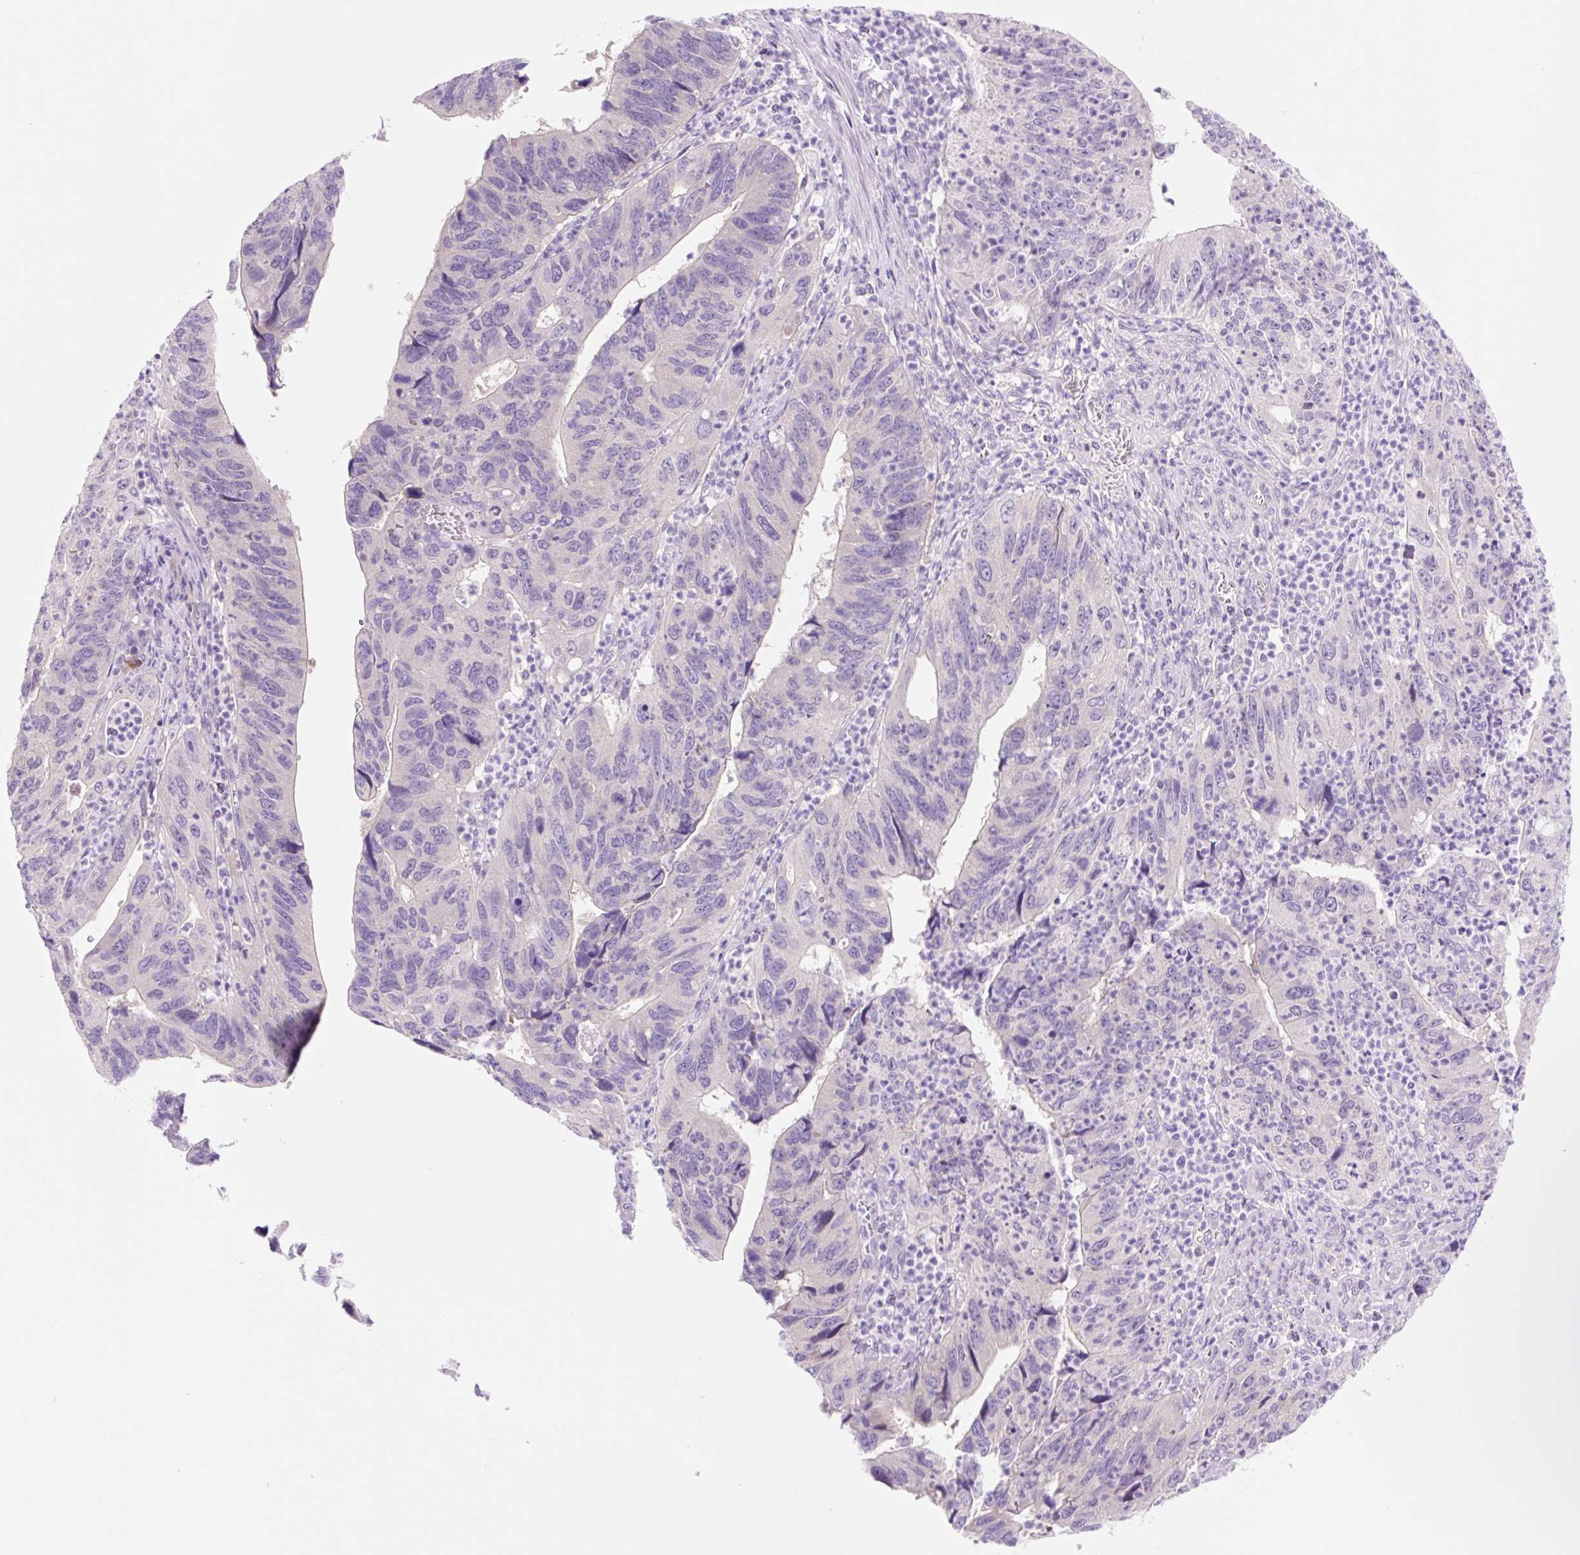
{"staining": {"intensity": "negative", "quantity": "none", "location": "none"}, "tissue": "stomach cancer", "cell_type": "Tumor cells", "image_type": "cancer", "snomed": [{"axis": "morphology", "description": "Adenocarcinoma, NOS"}, {"axis": "topography", "description": "Stomach"}], "caption": "Immunohistochemistry image of neoplastic tissue: stomach cancer stained with DAB reveals no significant protein staining in tumor cells. Brightfield microscopy of immunohistochemistry (IHC) stained with DAB (brown) and hematoxylin (blue), captured at high magnification.", "gene": "CELF6", "patient": {"sex": "male", "age": 59}}